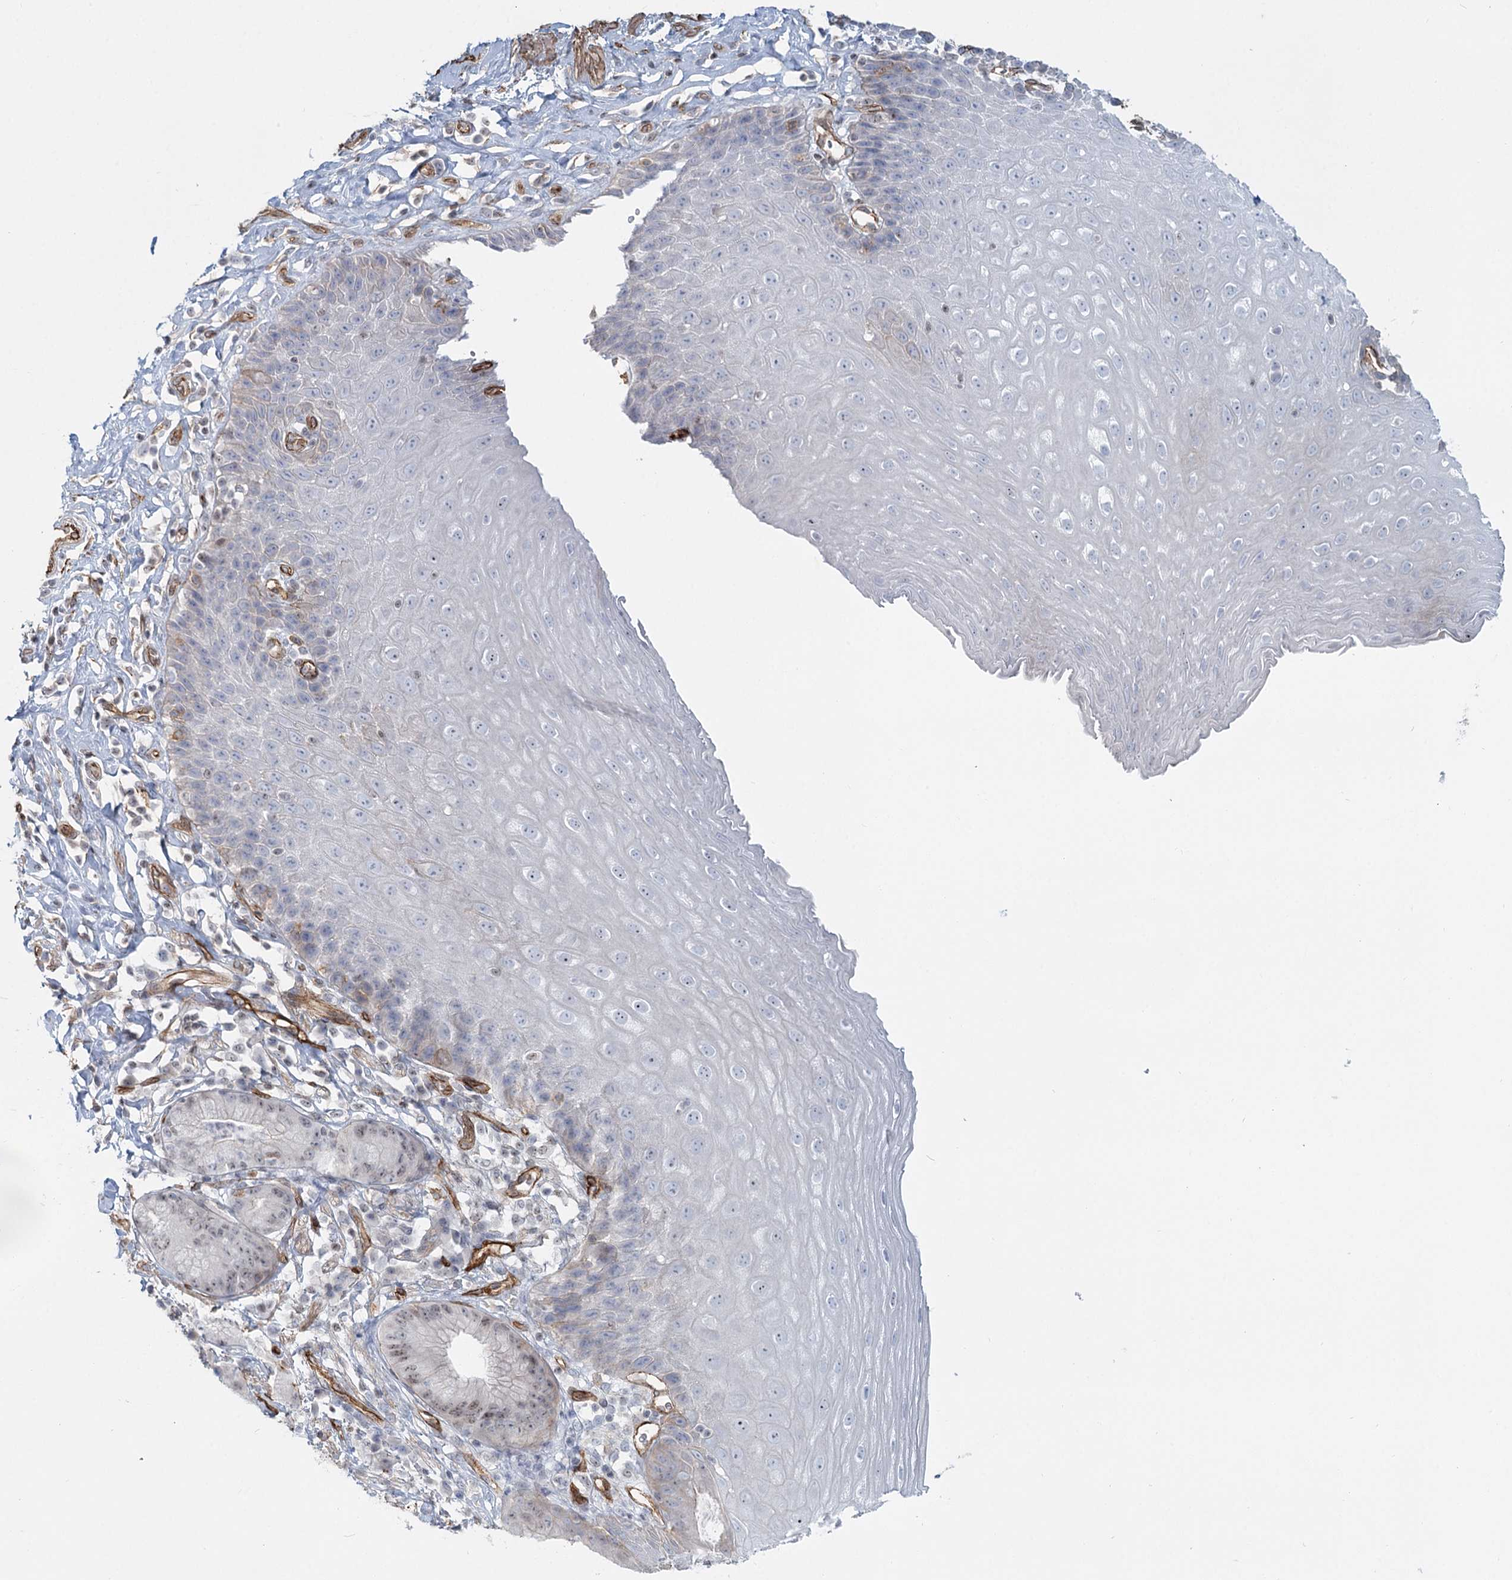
{"staining": {"intensity": "weak", "quantity": "<25%", "location": "nuclear"}, "tissue": "esophagus", "cell_type": "Squamous epithelial cells", "image_type": "normal", "snomed": [{"axis": "morphology", "description": "Normal tissue, NOS"}, {"axis": "topography", "description": "Esophagus"}], "caption": "This is a micrograph of IHC staining of normal esophagus, which shows no expression in squamous epithelial cells.", "gene": "ZFYVE28", "patient": {"sex": "female", "age": 61}}